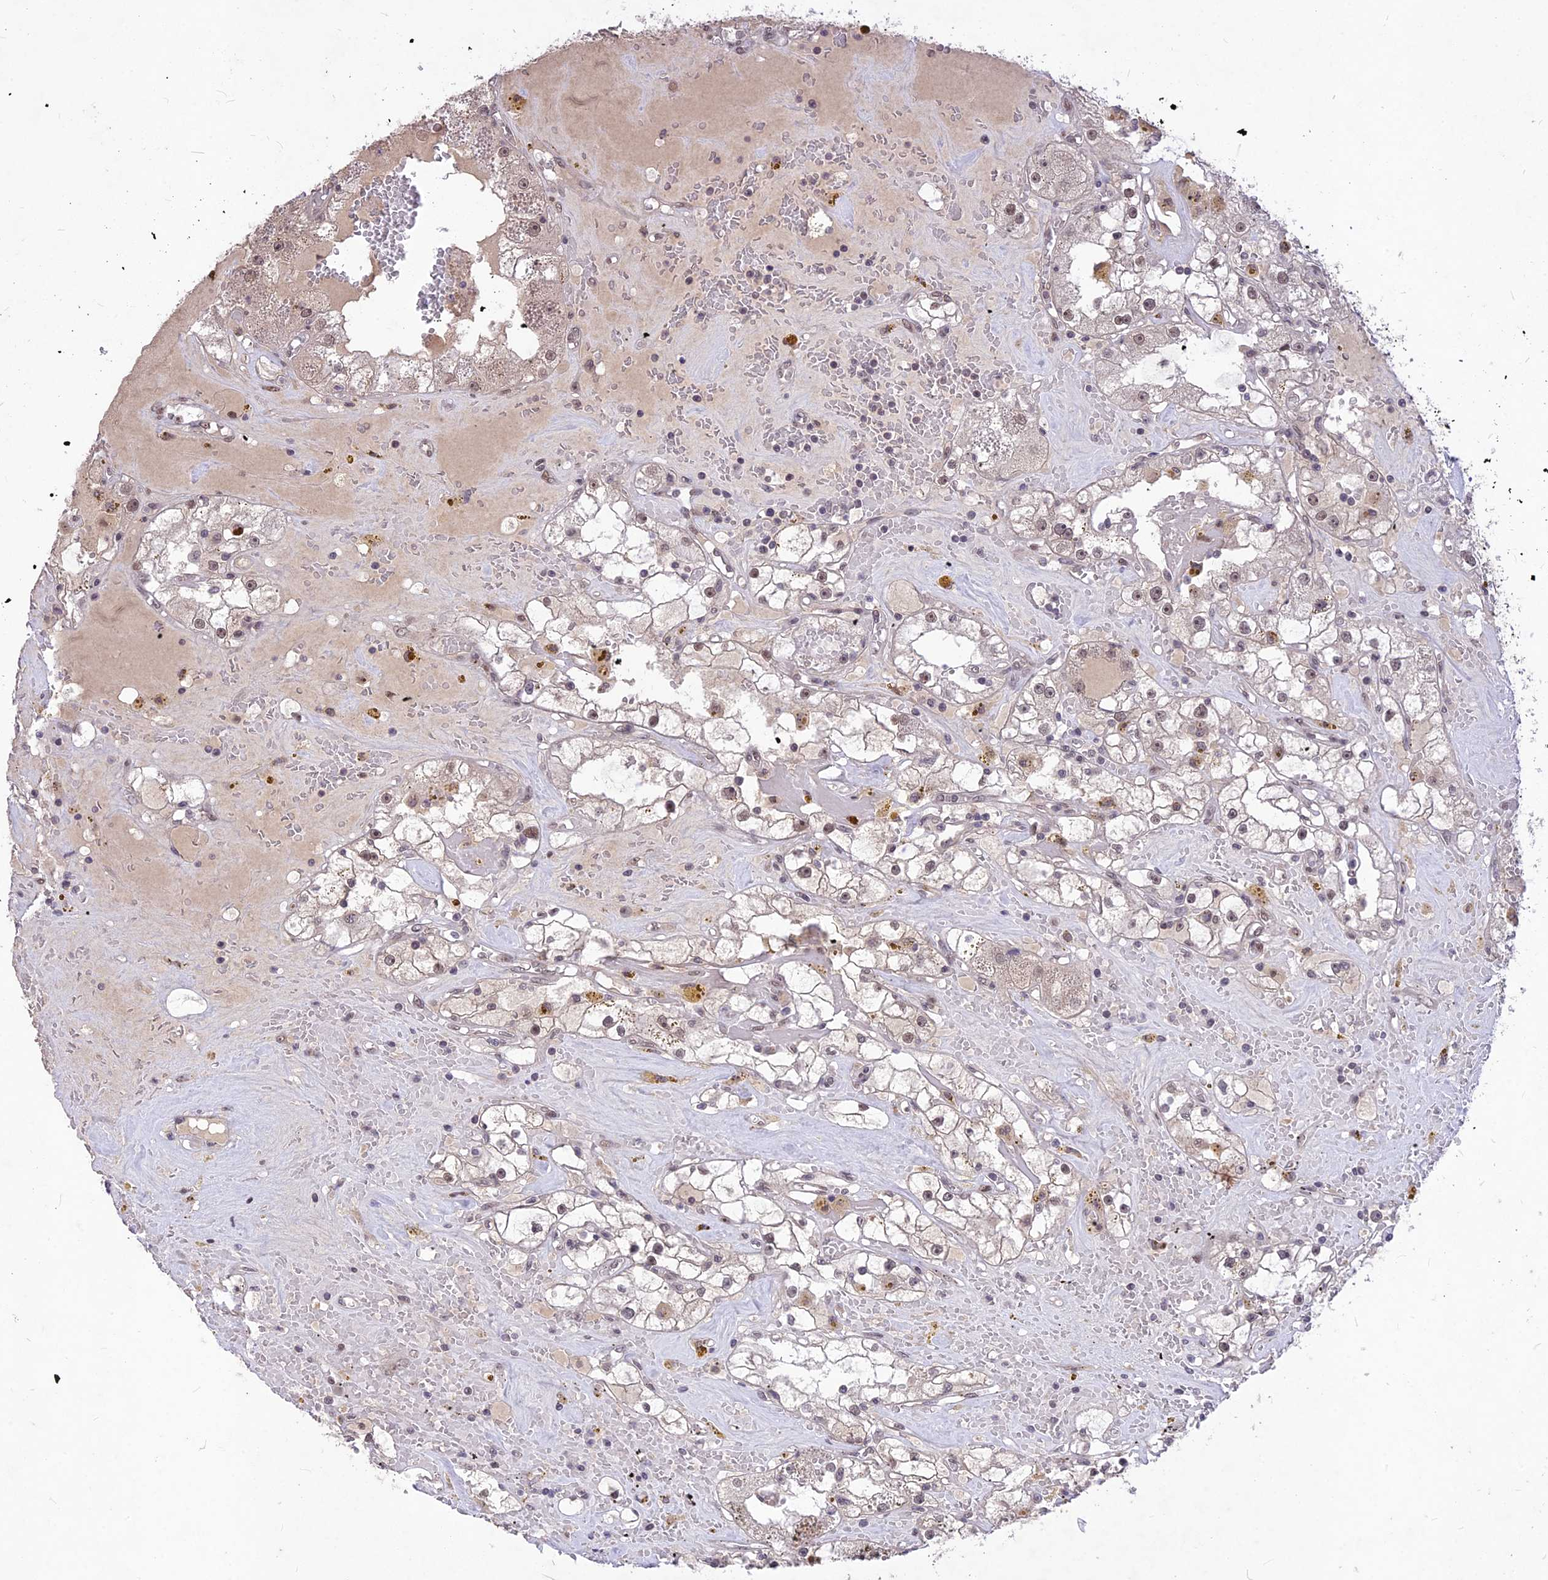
{"staining": {"intensity": "moderate", "quantity": ">75%", "location": "nuclear"}, "tissue": "renal cancer", "cell_type": "Tumor cells", "image_type": "cancer", "snomed": [{"axis": "morphology", "description": "Adenocarcinoma, NOS"}, {"axis": "topography", "description": "Kidney"}], "caption": "High-magnification brightfield microscopy of renal adenocarcinoma stained with DAB (3,3'-diaminobenzidine) (brown) and counterstained with hematoxylin (blue). tumor cells exhibit moderate nuclear expression is present in approximately>75% of cells.", "gene": "DIS3", "patient": {"sex": "male", "age": 56}}